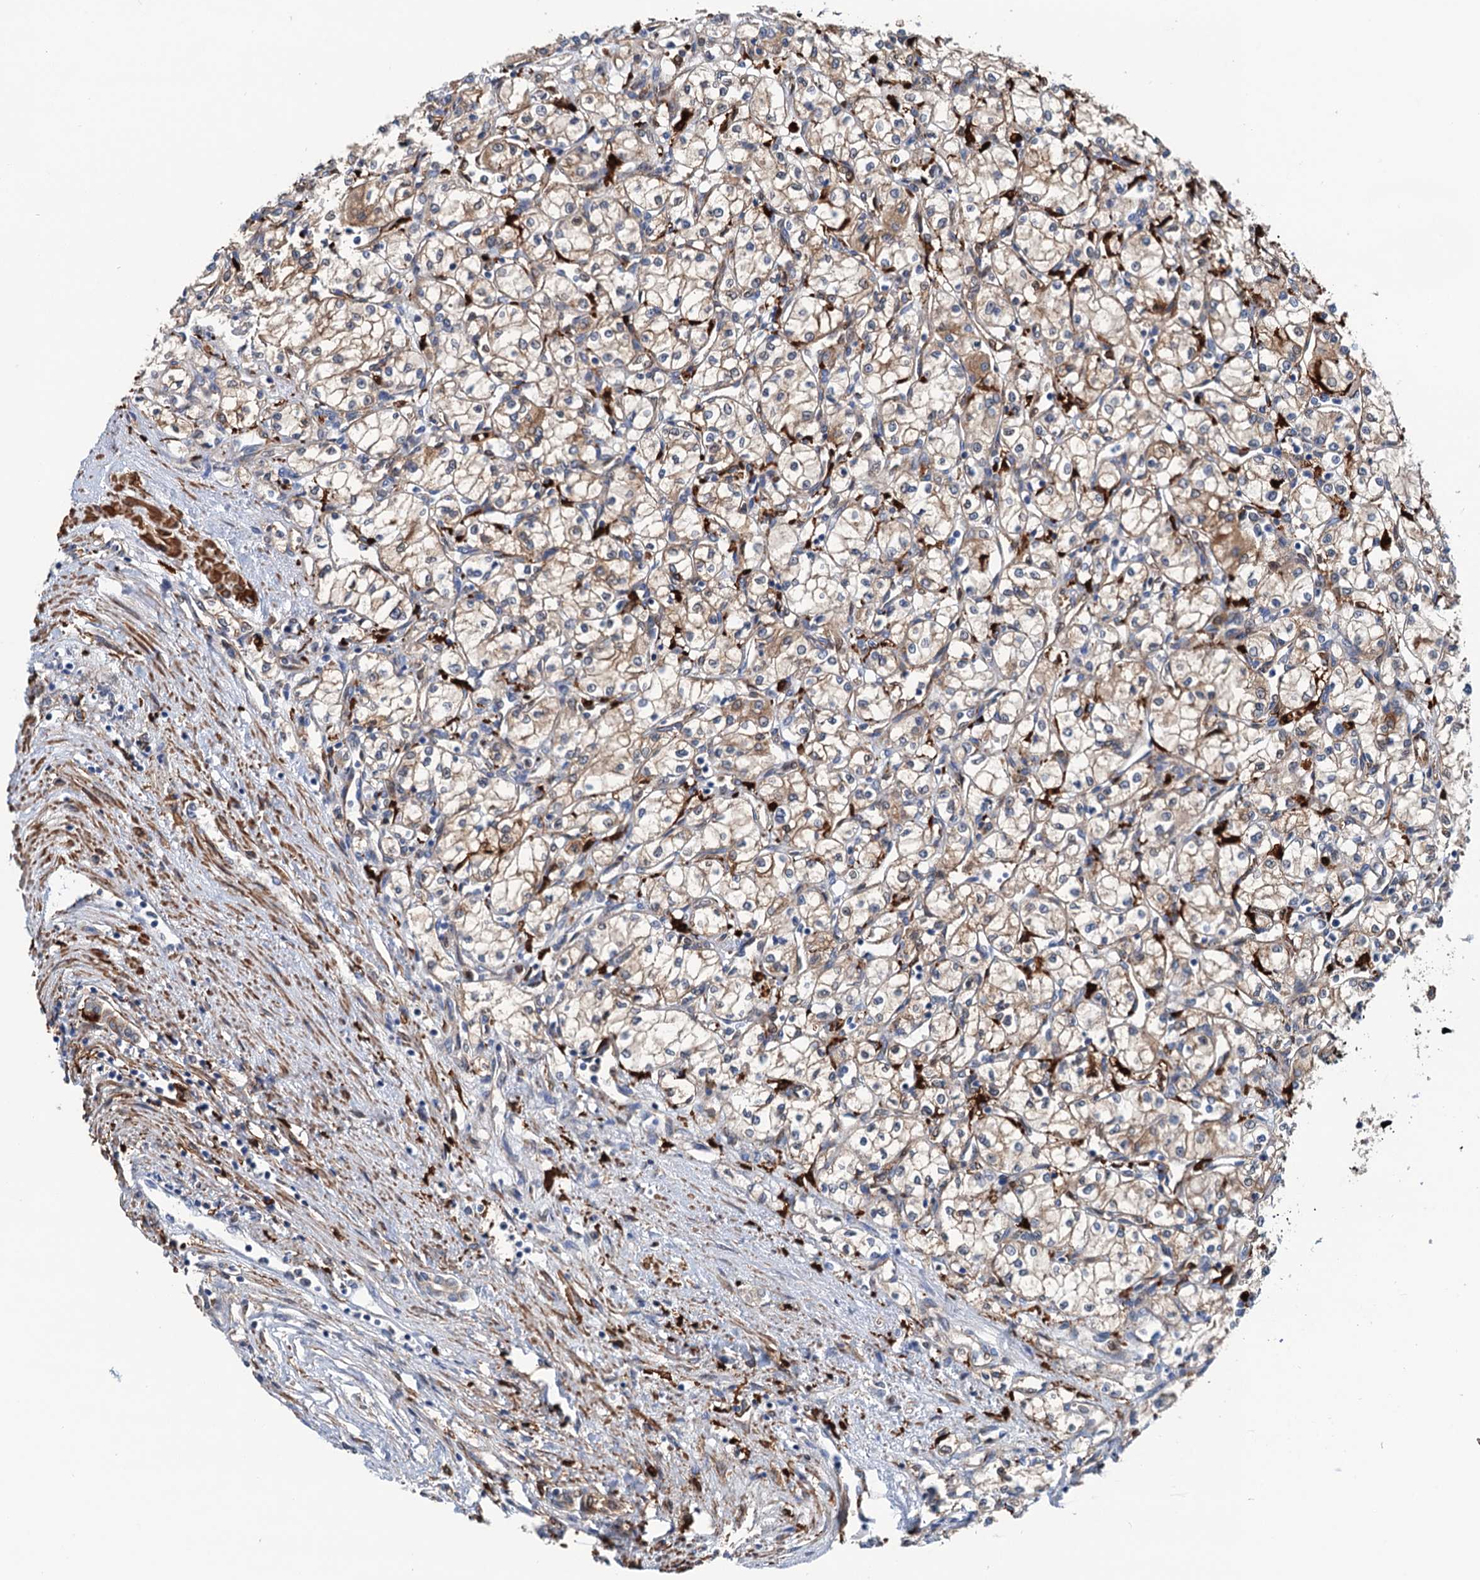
{"staining": {"intensity": "moderate", "quantity": "25%-75%", "location": "cytoplasmic/membranous"}, "tissue": "renal cancer", "cell_type": "Tumor cells", "image_type": "cancer", "snomed": [{"axis": "morphology", "description": "Adenocarcinoma, NOS"}, {"axis": "topography", "description": "Kidney"}], "caption": "Immunohistochemistry (IHC) image of adenocarcinoma (renal) stained for a protein (brown), which displays medium levels of moderate cytoplasmic/membranous positivity in approximately 25%-75% of tumor cells.", "gene": "CSTPP1", "patient": {"sex": "male", "age": 59}}